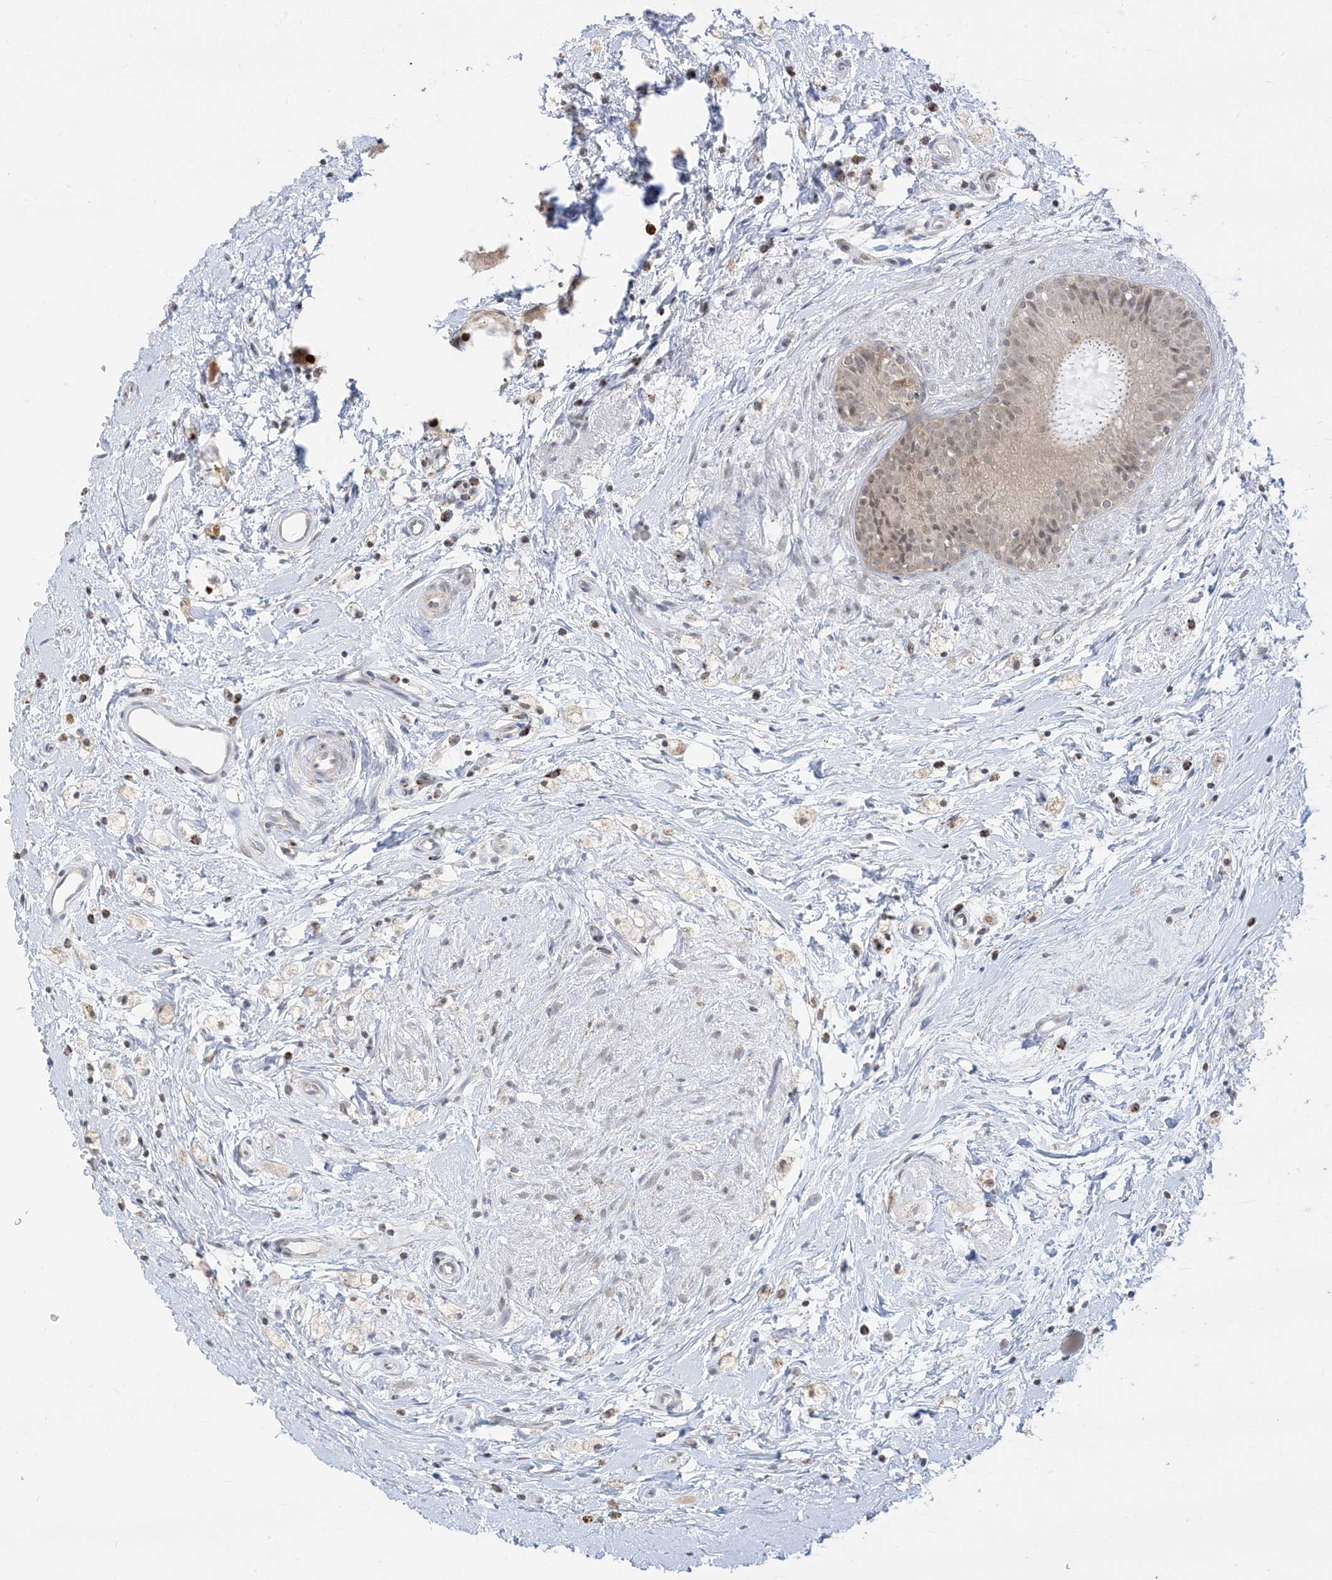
{"staining": {"intensity": "negative", "quantity": "none", "location": "none"}, "tissue": "epididymis", "cell_type": "Glandular cells", "image_type": "normal", "snomed": [{"axis": "morphology", "description": "Normal tissue, NOS"}, {"axis": "topography", "description": "Epididymis"}], "caption": "Glandular cells are negative for brown protein staining in benign epididymis. Brightfield microscopy of IHC stained with DAB (brown) and hematoxylin (blue), captured at high magnification.", "gene": "KANSL3", "patient": {"sex": "male", "age": 80}}